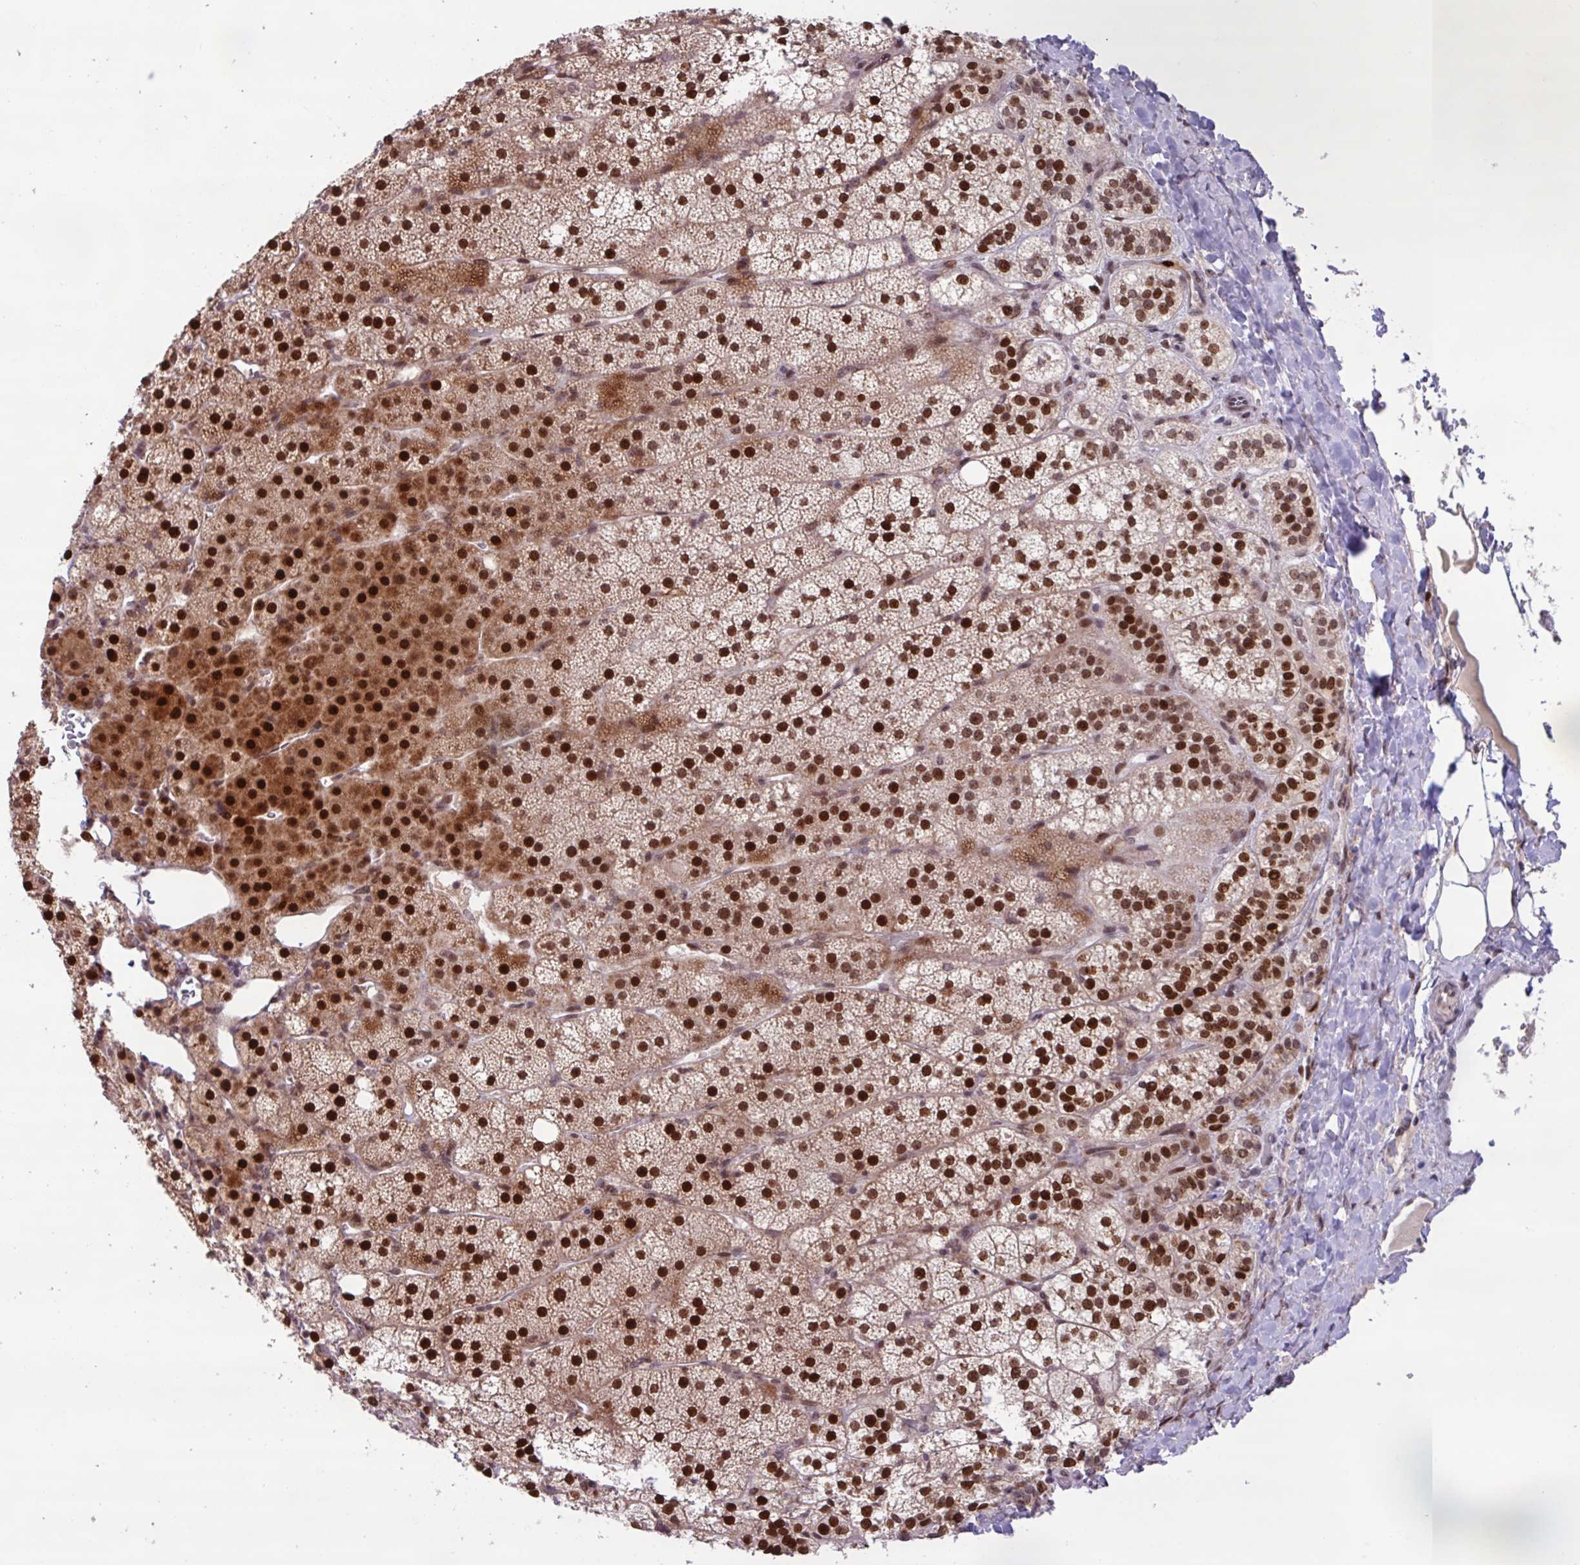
{"staining": {"intensity": "strong", "quantity": ">75%", "location": "cytoplasmic/membranous,nuclear"}, "tissue": "adrenal gland", "cell_type": "Glandular cells", "image_type": "normal", "snomed": [{"axis": "morphology", "description": "Normal tissue, NOS"}, {"axis": "topography", "description": "Adrenal gland"}], "caption": "Glandular cells exhibit strong cytoplasmic/membranous,nuclear staining in approximately >75% of cells in normal adrenal gland.", "gene": "BRD3", "patient": {"sex": "male", "age": 53}}